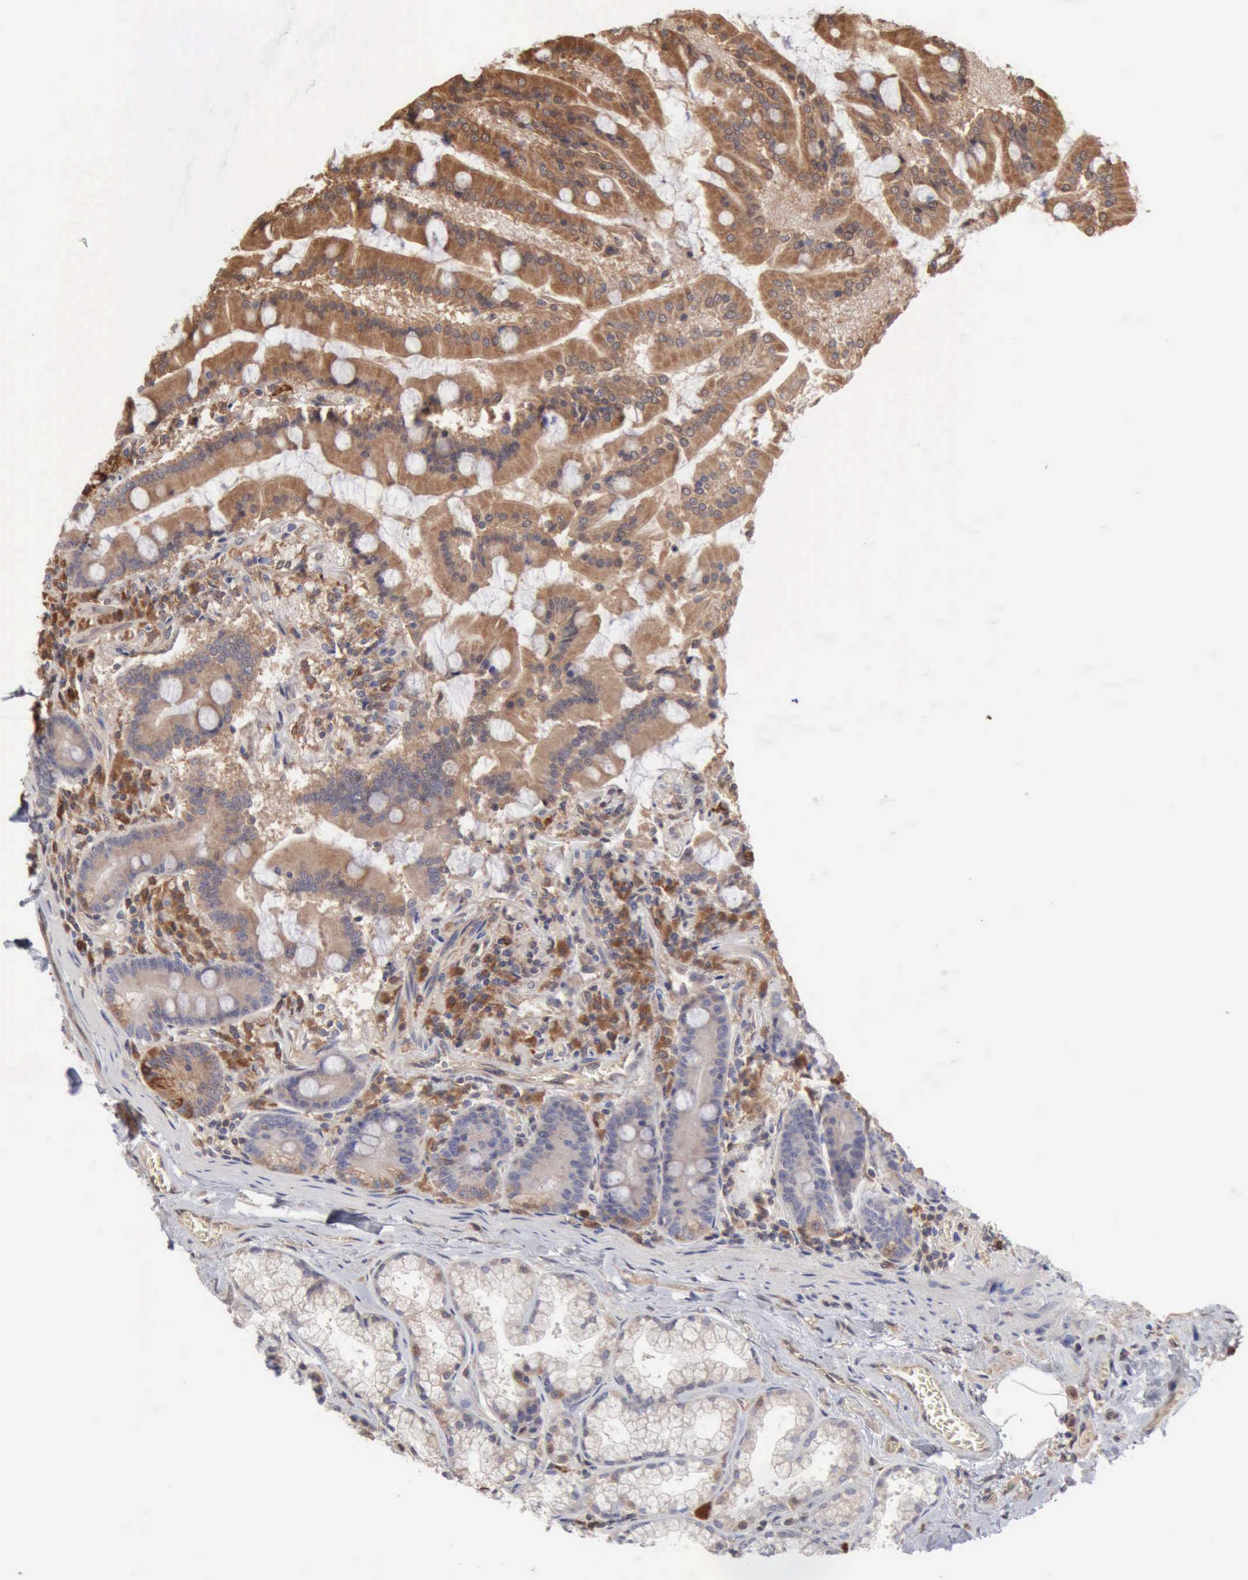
{"staining": {"intensity": "moderate", "quantity": ">75%", "location": "cytoplasmic/membranous"}, "tissue": "duodenum", "cell_type": "Glandular cells", "image_type": "normal", "snomed": [{"axis": "morphology", "description": "Normal tissue, NOS"}, {"axis": "topography", "description": "Duodenum"}], "caption": "About >75% of glandular cells in unremarkable duodenum display moderate cytoplasmic/membranous protein staining as visualized by brown immunohistochemical staining.", "gene": "APOL2", "patient": {"sex": "female", "age": 64}}